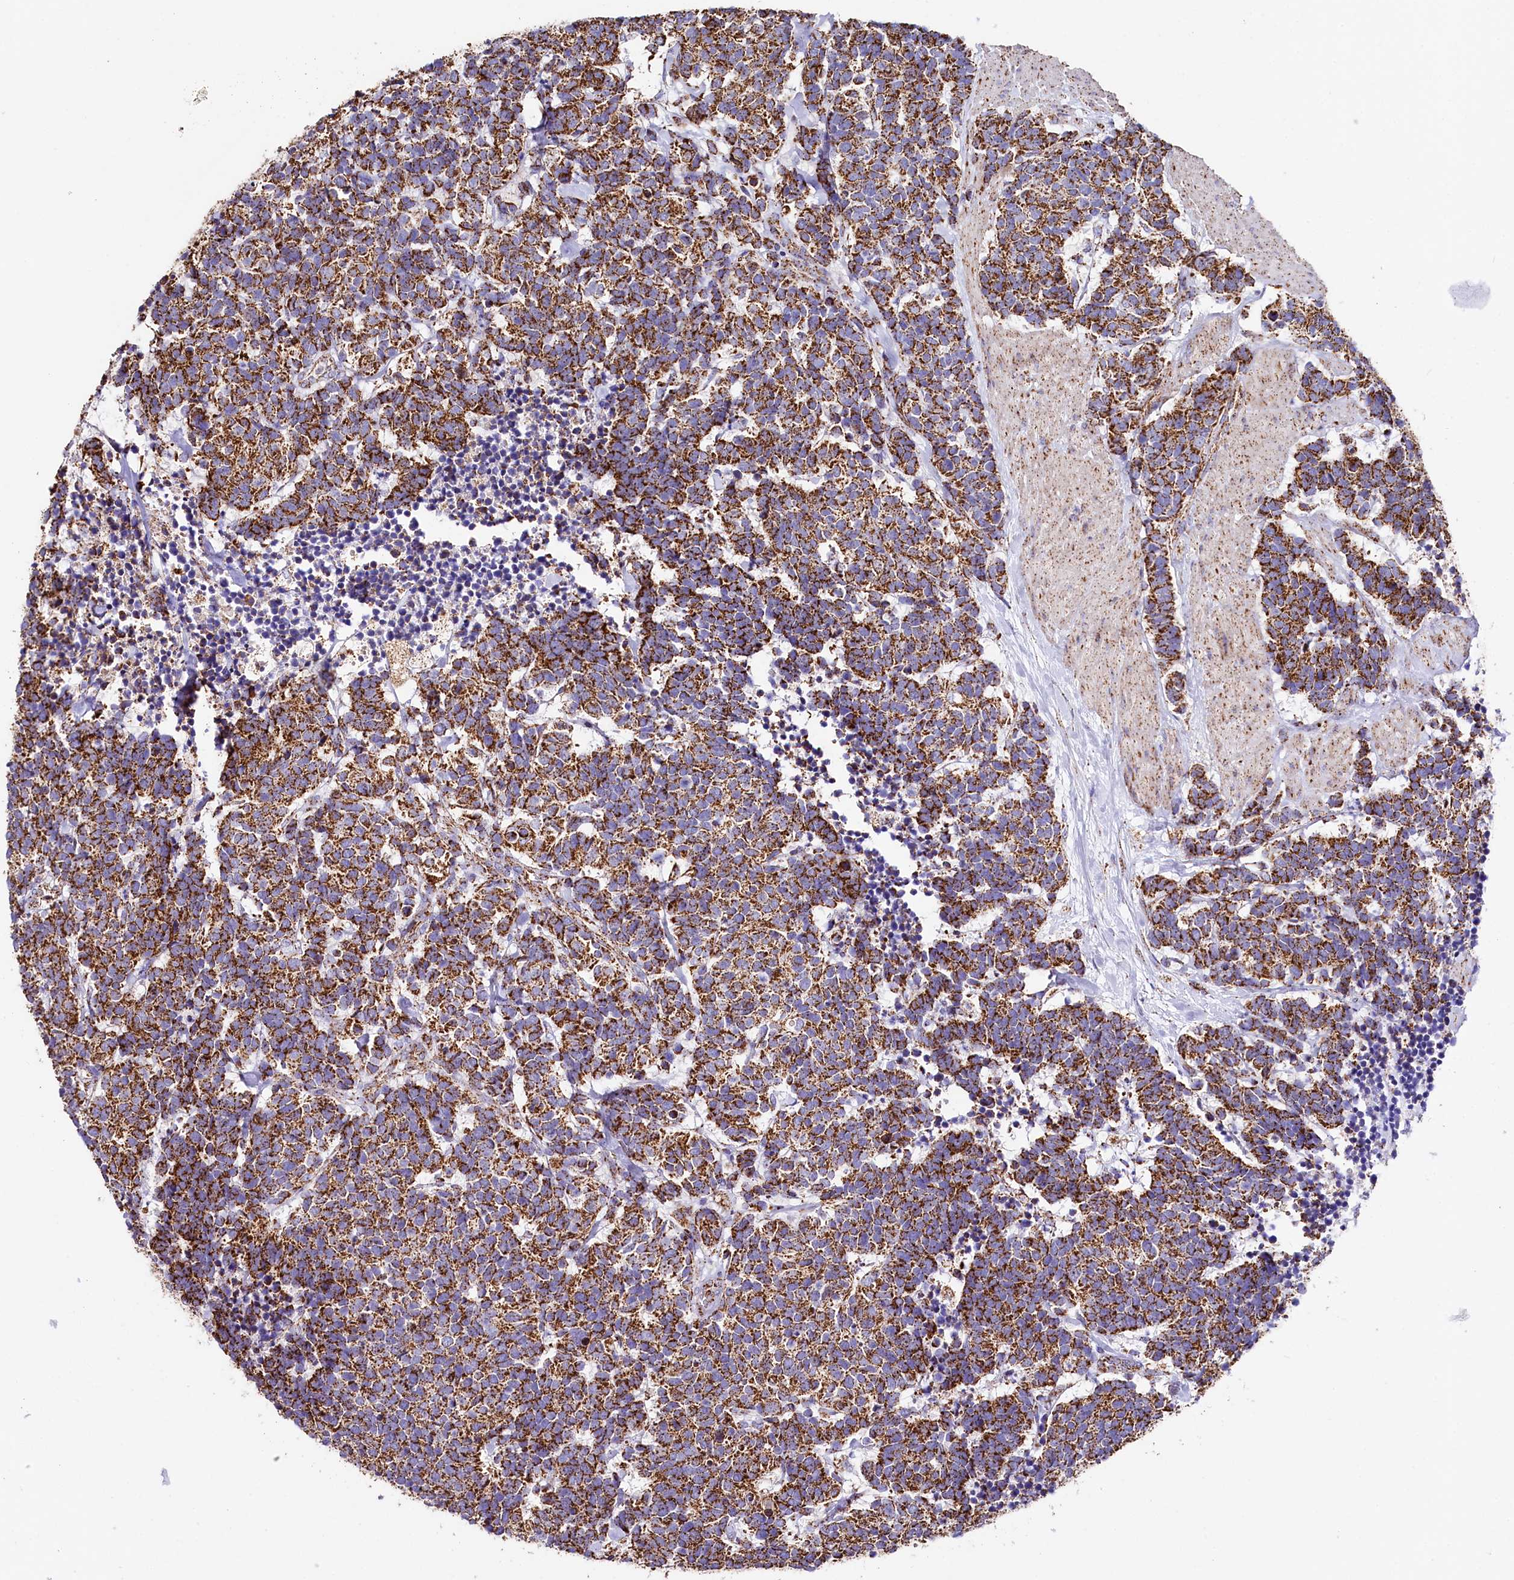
{"staining": {"intensity": "strong", "quantity": ">75%", "location": "cytoplasmic/membranous"}, "tissue": "carcinoid", "cell_type": "Tumor cells", "image_type": "cancer", "snomed": [{"axis": "morphology", "description": "Carcinoma, NOS"}, {"axis": "morphology", "description": "Carcinoid, malignant, NOS"}, {"axis": "topography", "description": "Urinary bladder"}], "caption": "An immunohistochemistry (IHC) image of tumor tissue is shown. Protein staining in brown highlights strong cytoplasmic/membranous positivity in carcinoma within tumor cells.", "gene": "APLP2", "patient": {"sex": "male", "age": 57}}